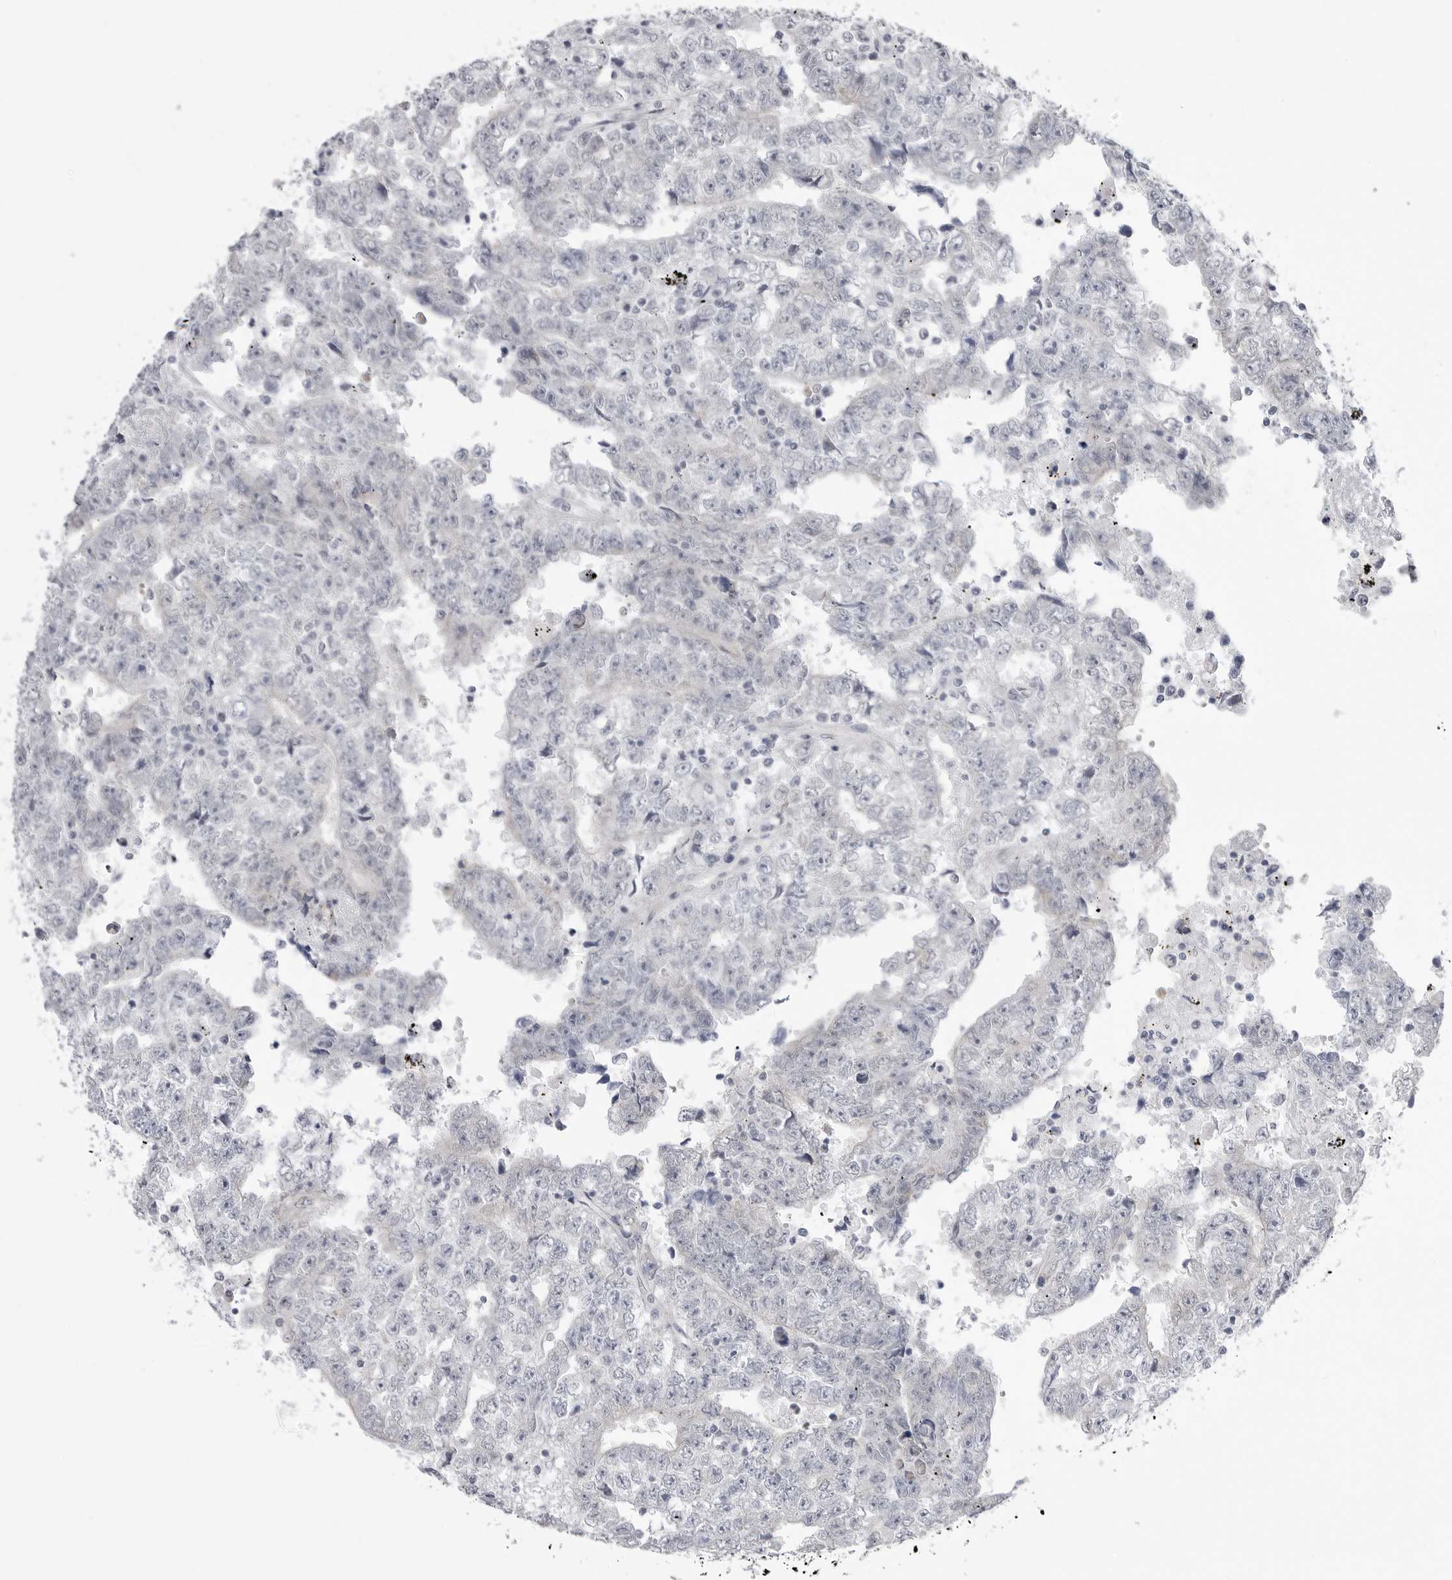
{"staining": {"intensity": "negative", "quantity": "none", "location": "none"}, "tissue": "testis cancer", "cell_type": "Tumor cells", "image_type": "cancer", "snomed": [{"axis": "morphology", "description": "Carcinoma, Embryonal, NOS"}, {"axis": "topography", "description": "Testis"}], "caption": "Immunohistochemistry (IHC) micrograph of neoplastic tissue: human testis embryonal carcinoma stained with DAB exhibits no significant protein expression in tumor cells.", "gene": "FH", "patient": {"sex": "male", "age": 25}}